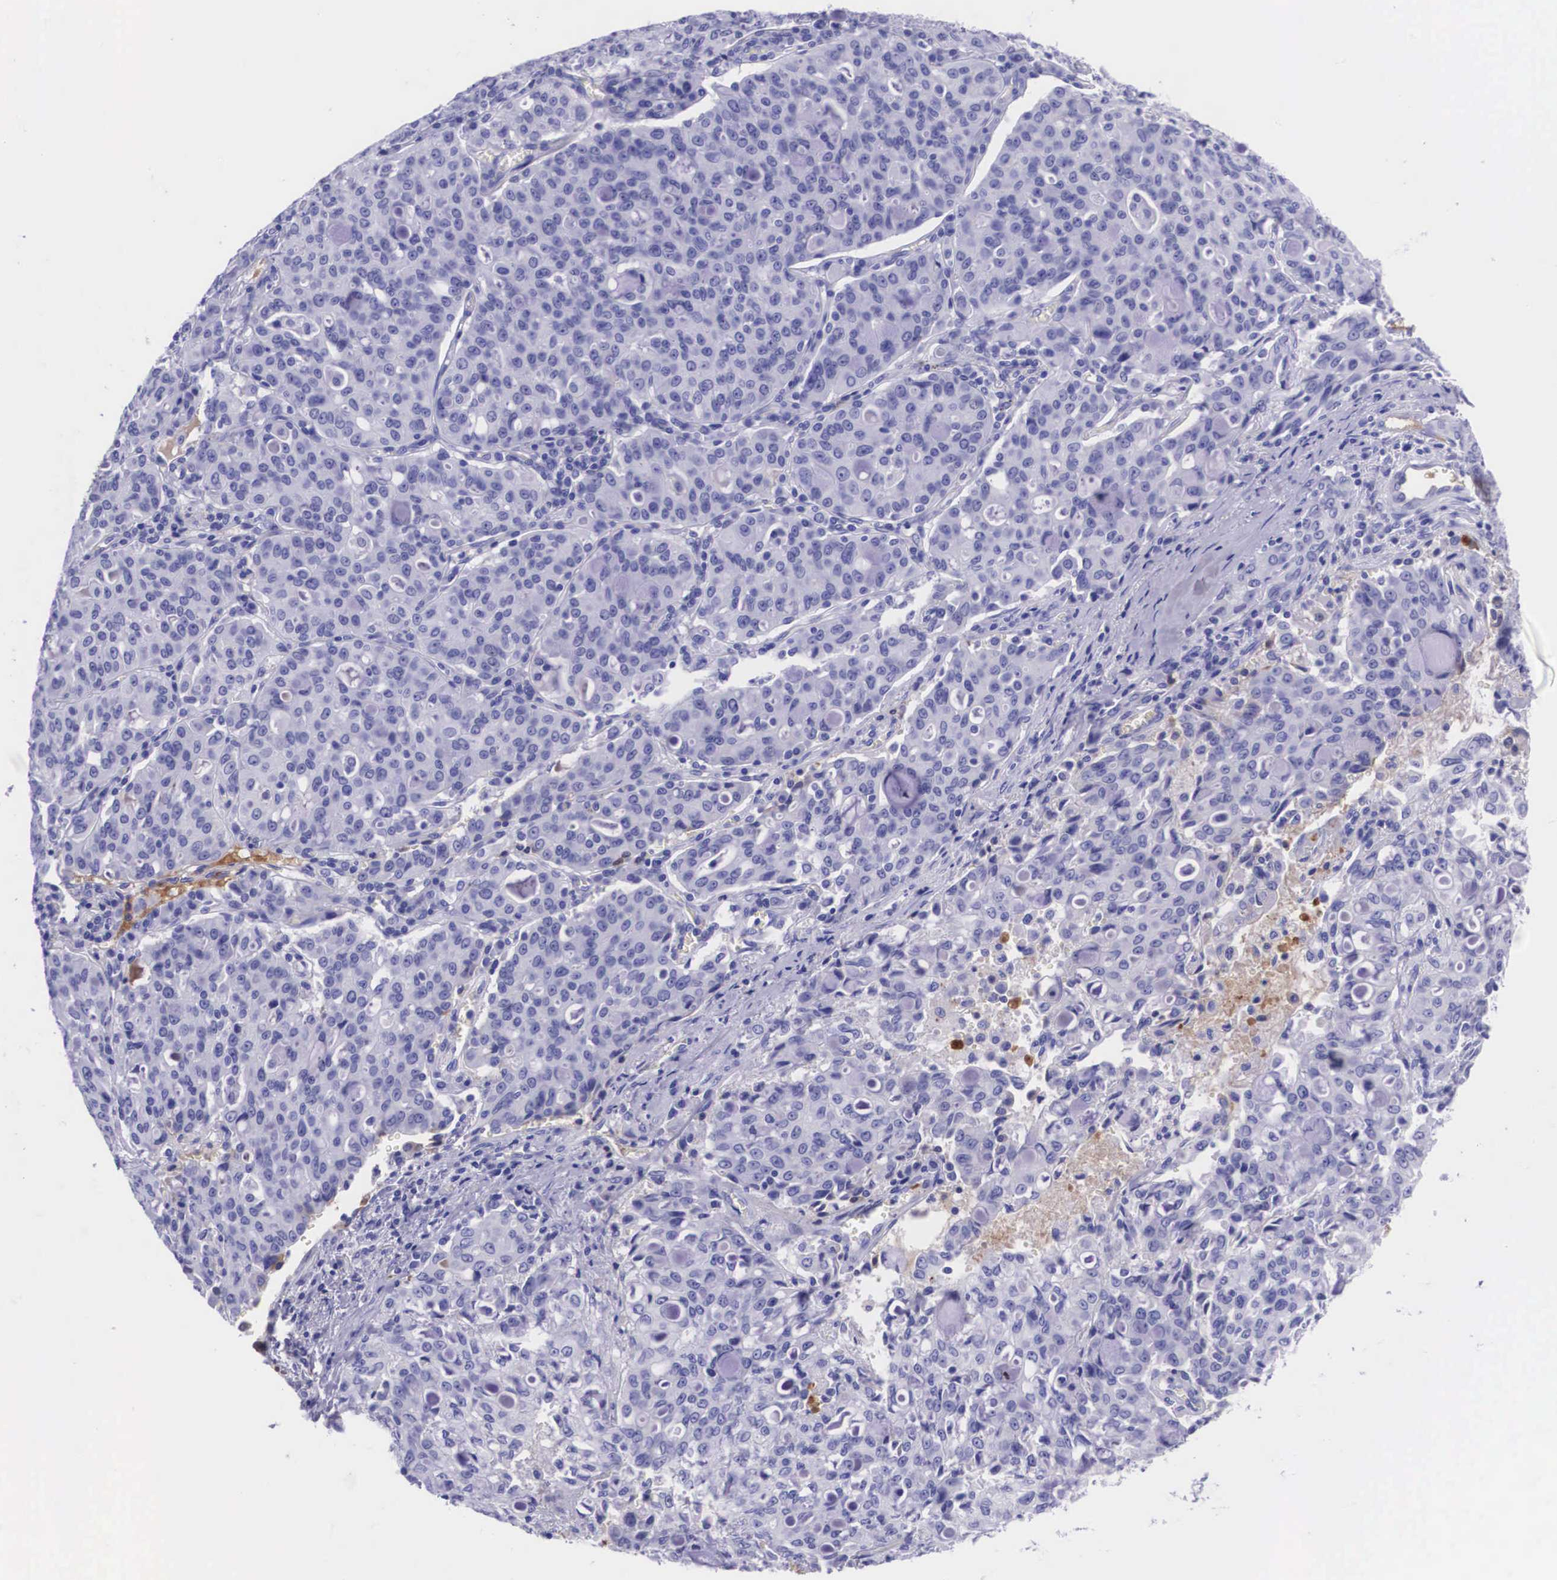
{"staining": {"intensity": "negative", "quantity": "none", "location": "none"}, "tissue": "lung cancer", "cell_type": "Tumor cells", "image_type": "cancer", "snomed": [{"axis": "morphology", "description": "Adenocarcinoma, NOS"}, {"axis": "topography", "description": "Lung"}], "caption": "Immunohistochemistry histopathology image of neoplastic tissue: lung cancer stained with DAB (3,3'-diaminobenzidine) exhibits no significant protein positivity in tumor cells.", "gene": "PLG", "patient": {"sex": "female", "age": 44}}